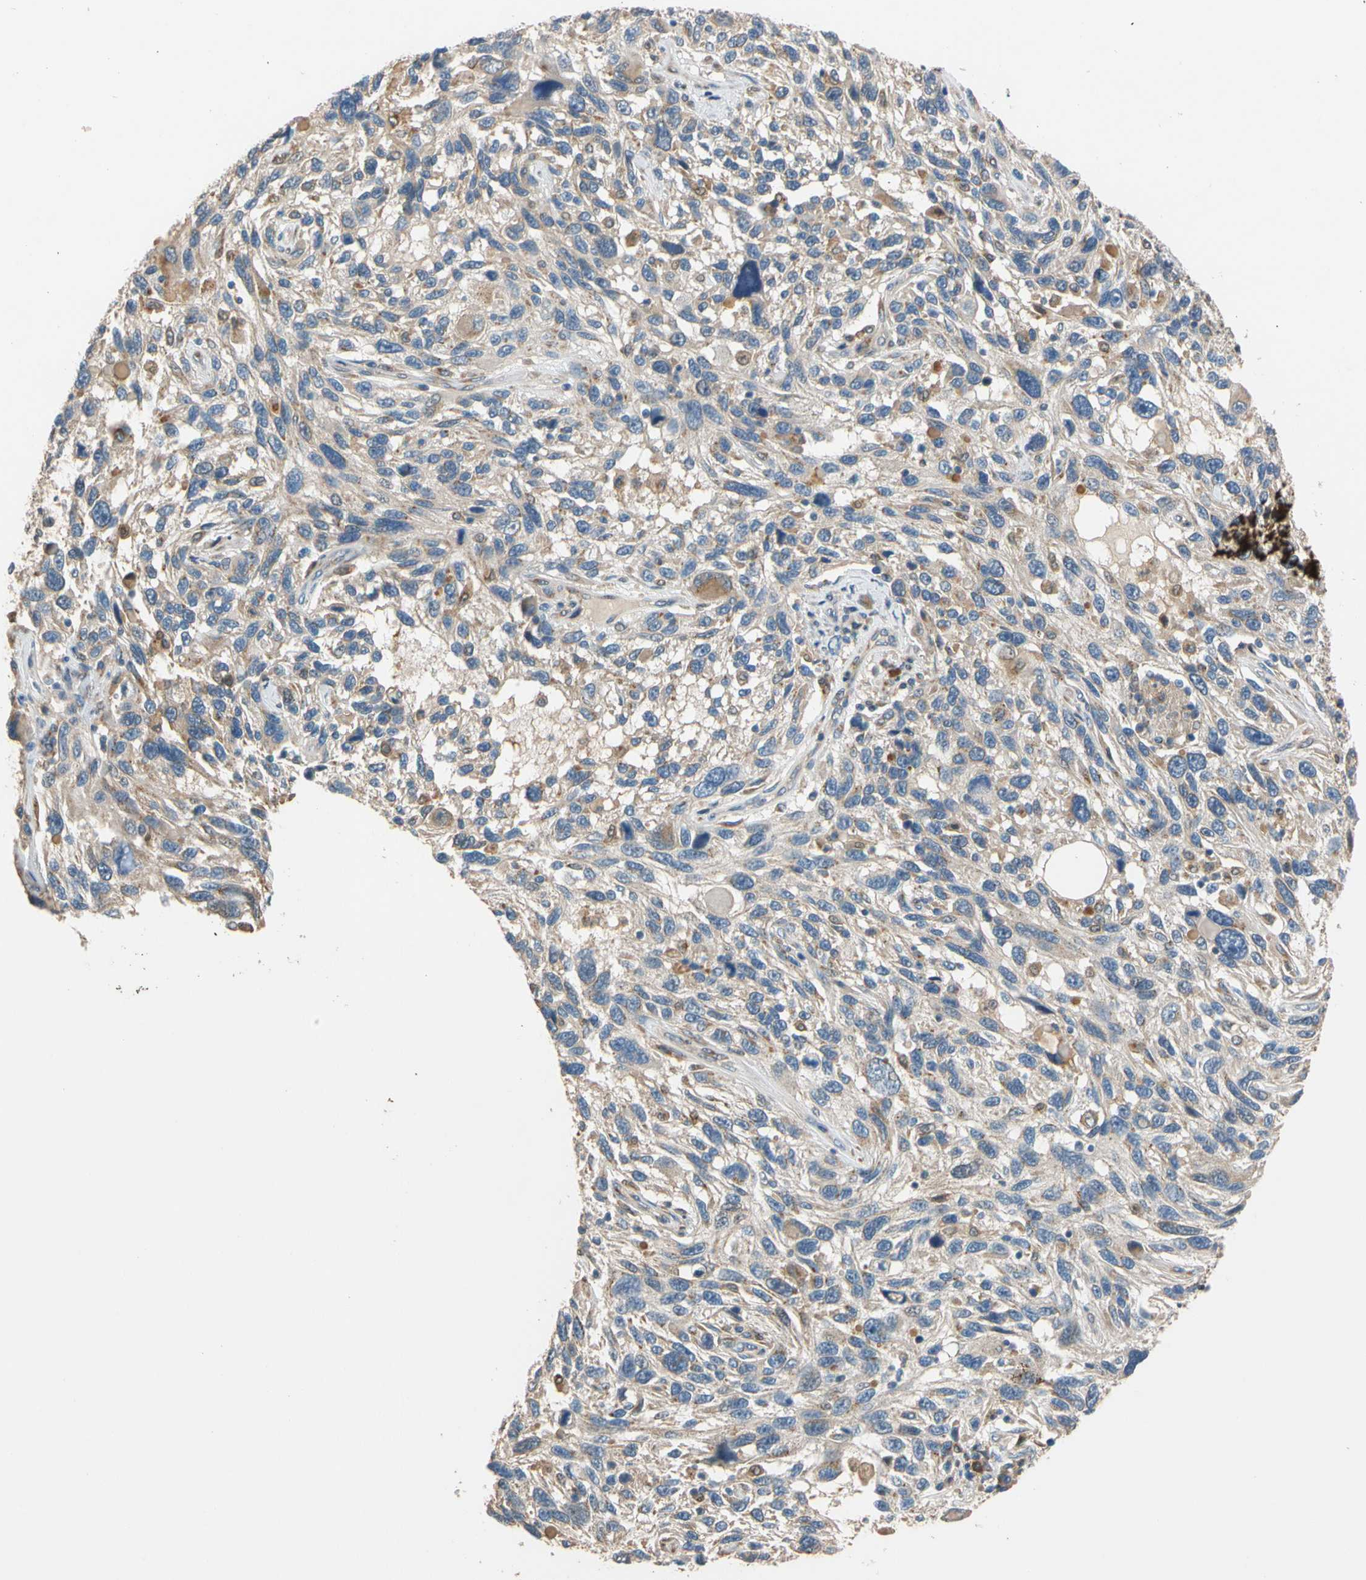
{"staining": {"intensity": "moderate", "quantity": "<25%", "location": "cytoplasmic/membranous"}, "tissue": "melanoma", "cell_type": "Tumor cells", "image_type": "cancer", "snomed": [{"axis": "morphology", "description": "Malignant melanoma, NOS"}, {"axis": "topography", "description": "Skin"}], "caption": "This image displays malignant melanoma stained with immunohistochemistry (IHC) to label a protein in brown. The cytoplasmic/membranous of tumor cells show moderate positivity for the protein. Nuclei are counter-stained blue.", "gene": "GPSM2", "patient": {"sex": "male", "age": 53}}